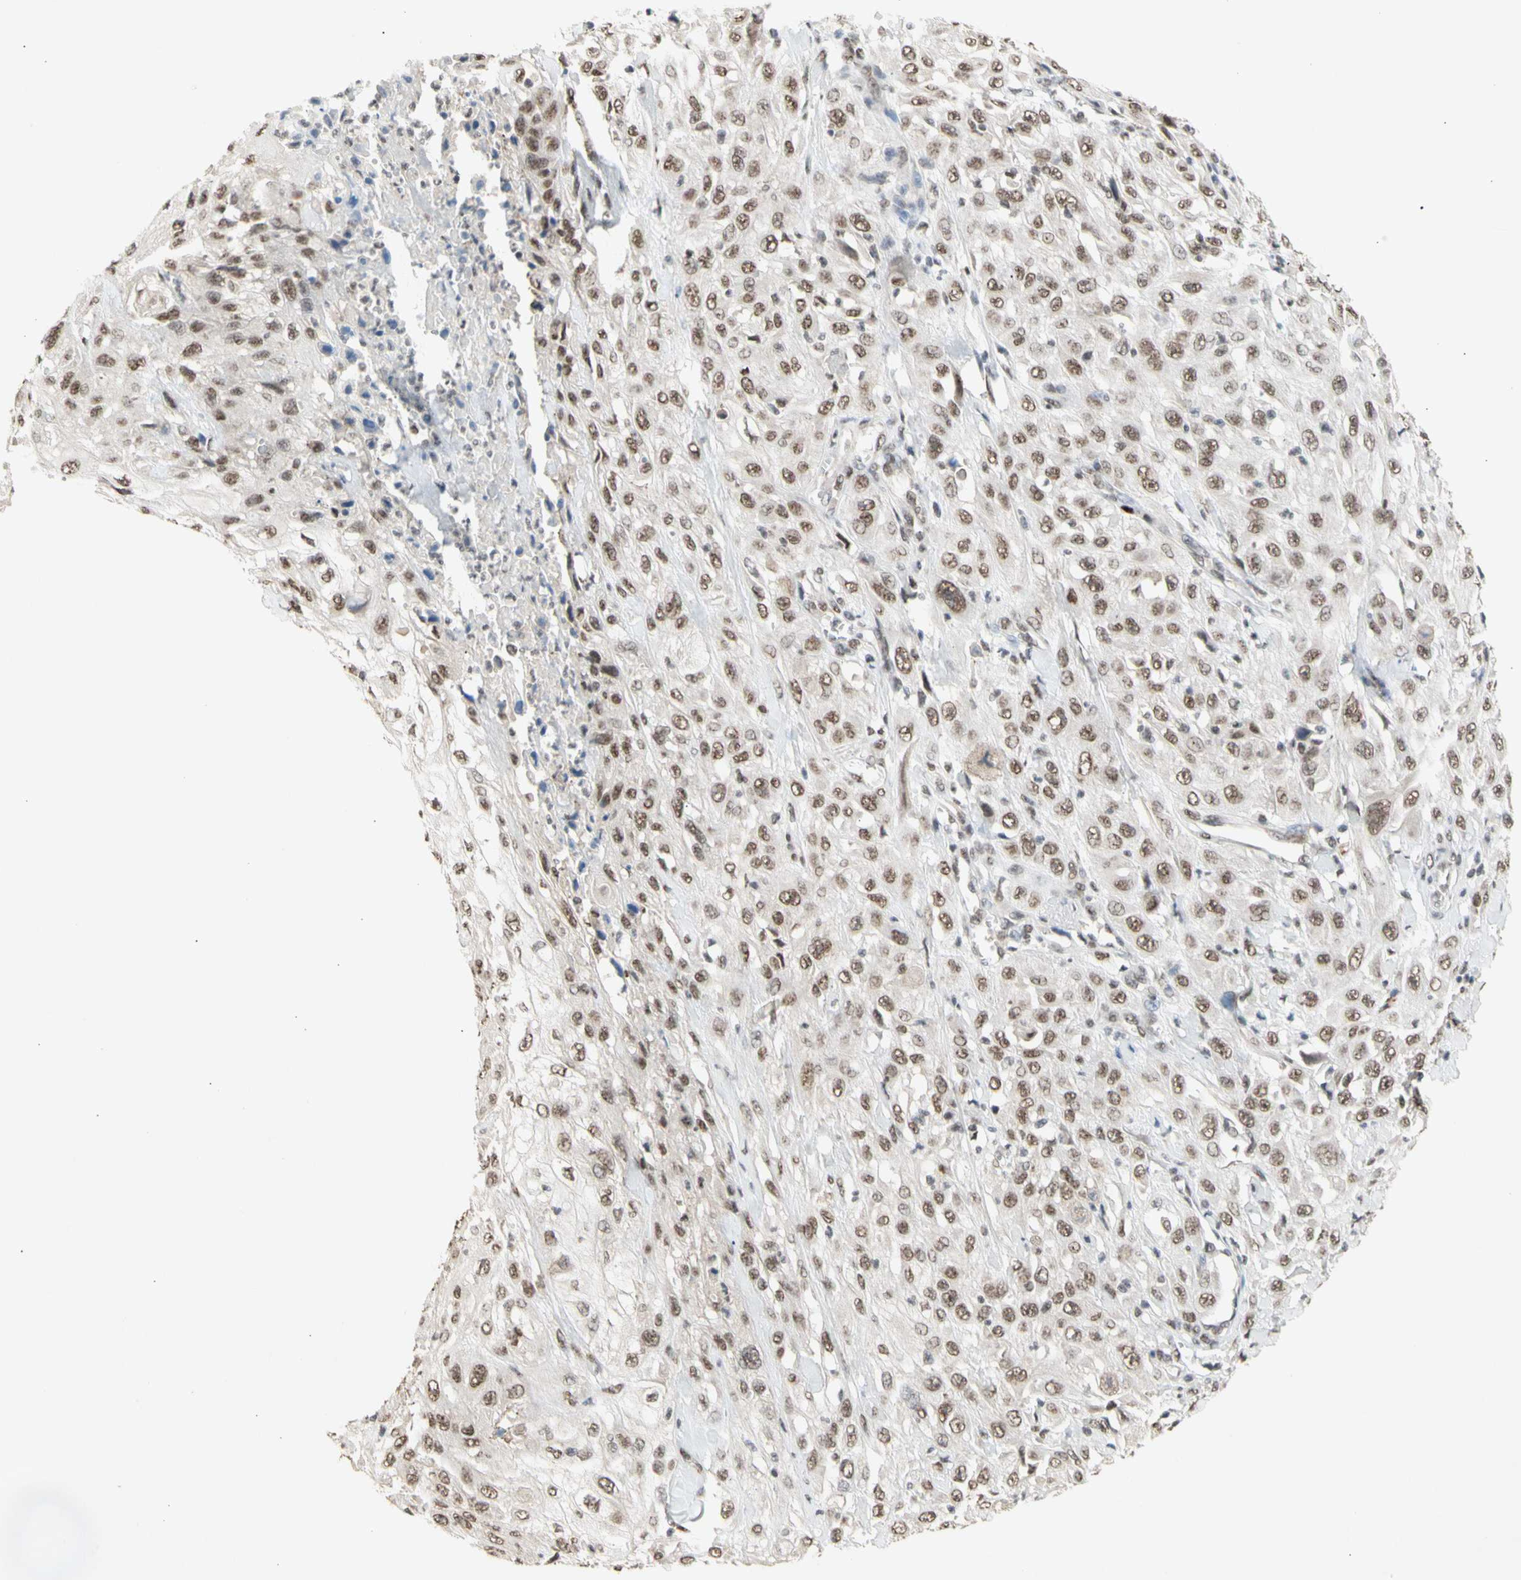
{"staining": {"intensity": "weak", "quantity": ">75%", "location": "nuclear"}, "tissue": "skin cancer", "cell_type": "Tumor cells", "image_type": "cancer", "snomed": [{"axis": "morphology", "description": "Squamous cell carcinoma, NOS"}, {"axis": "morphology", "description": "Squamous cell carcinoma, metastatic, NOS"}, {"axis": "topography", "description": "Skin"}, {"axis": "topography", "description": "Lymph node"}], "caption": "Brown immunohistochemical staining in skin cancer demonstrates weak nuclear positivity in approximately >75% of tumor cells.", "gene": "SFPQ", "patient": {"sex": "male", "age": 75}}